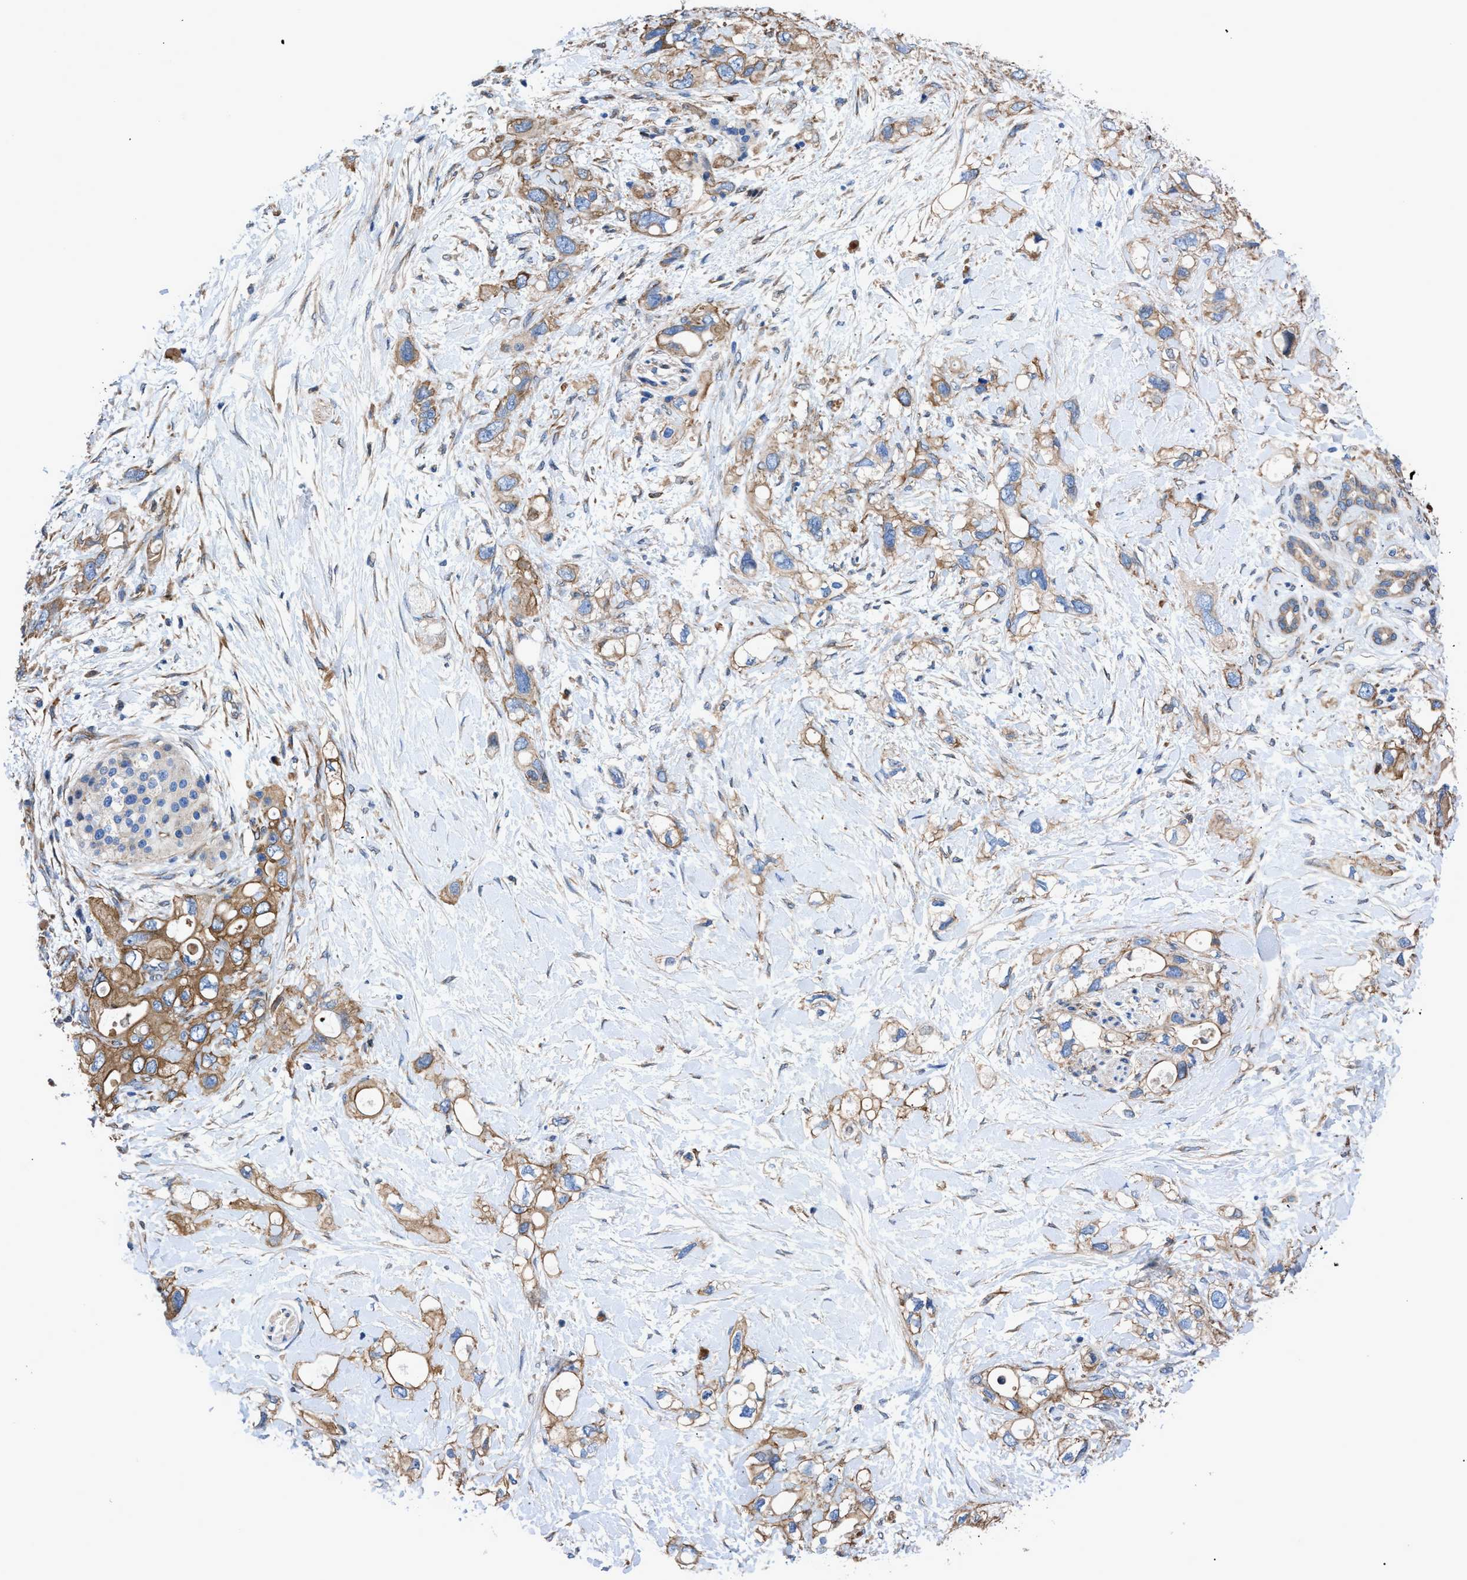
{"staining": {"intensity": "moderate", "quantity": ">75%", "location": "cytoplasmic/membranous"}, "tissue": "pancreatic cancer", "cell_type": "Tumor cells", "image_type": "cancer", "snomed": [{"axis": "morphology", "description": "Adenocarcinoma, NOS"}, {"axis": "topography", "description": "Pancreas"}], "caption": "Pancreatic adenocarcinoma stained with DAB (3,3'-diaminobenzidine) immunohistochemistry (IHC) demonstrates medium levels of moderate cytoplasmic/membranous staining in about >75% of tumor cells. (DAB IHC, brown staining for protein, blue staining for nuclei).", "gene": "DMAC1", "patient": {"sex": "female", "age": 56}}